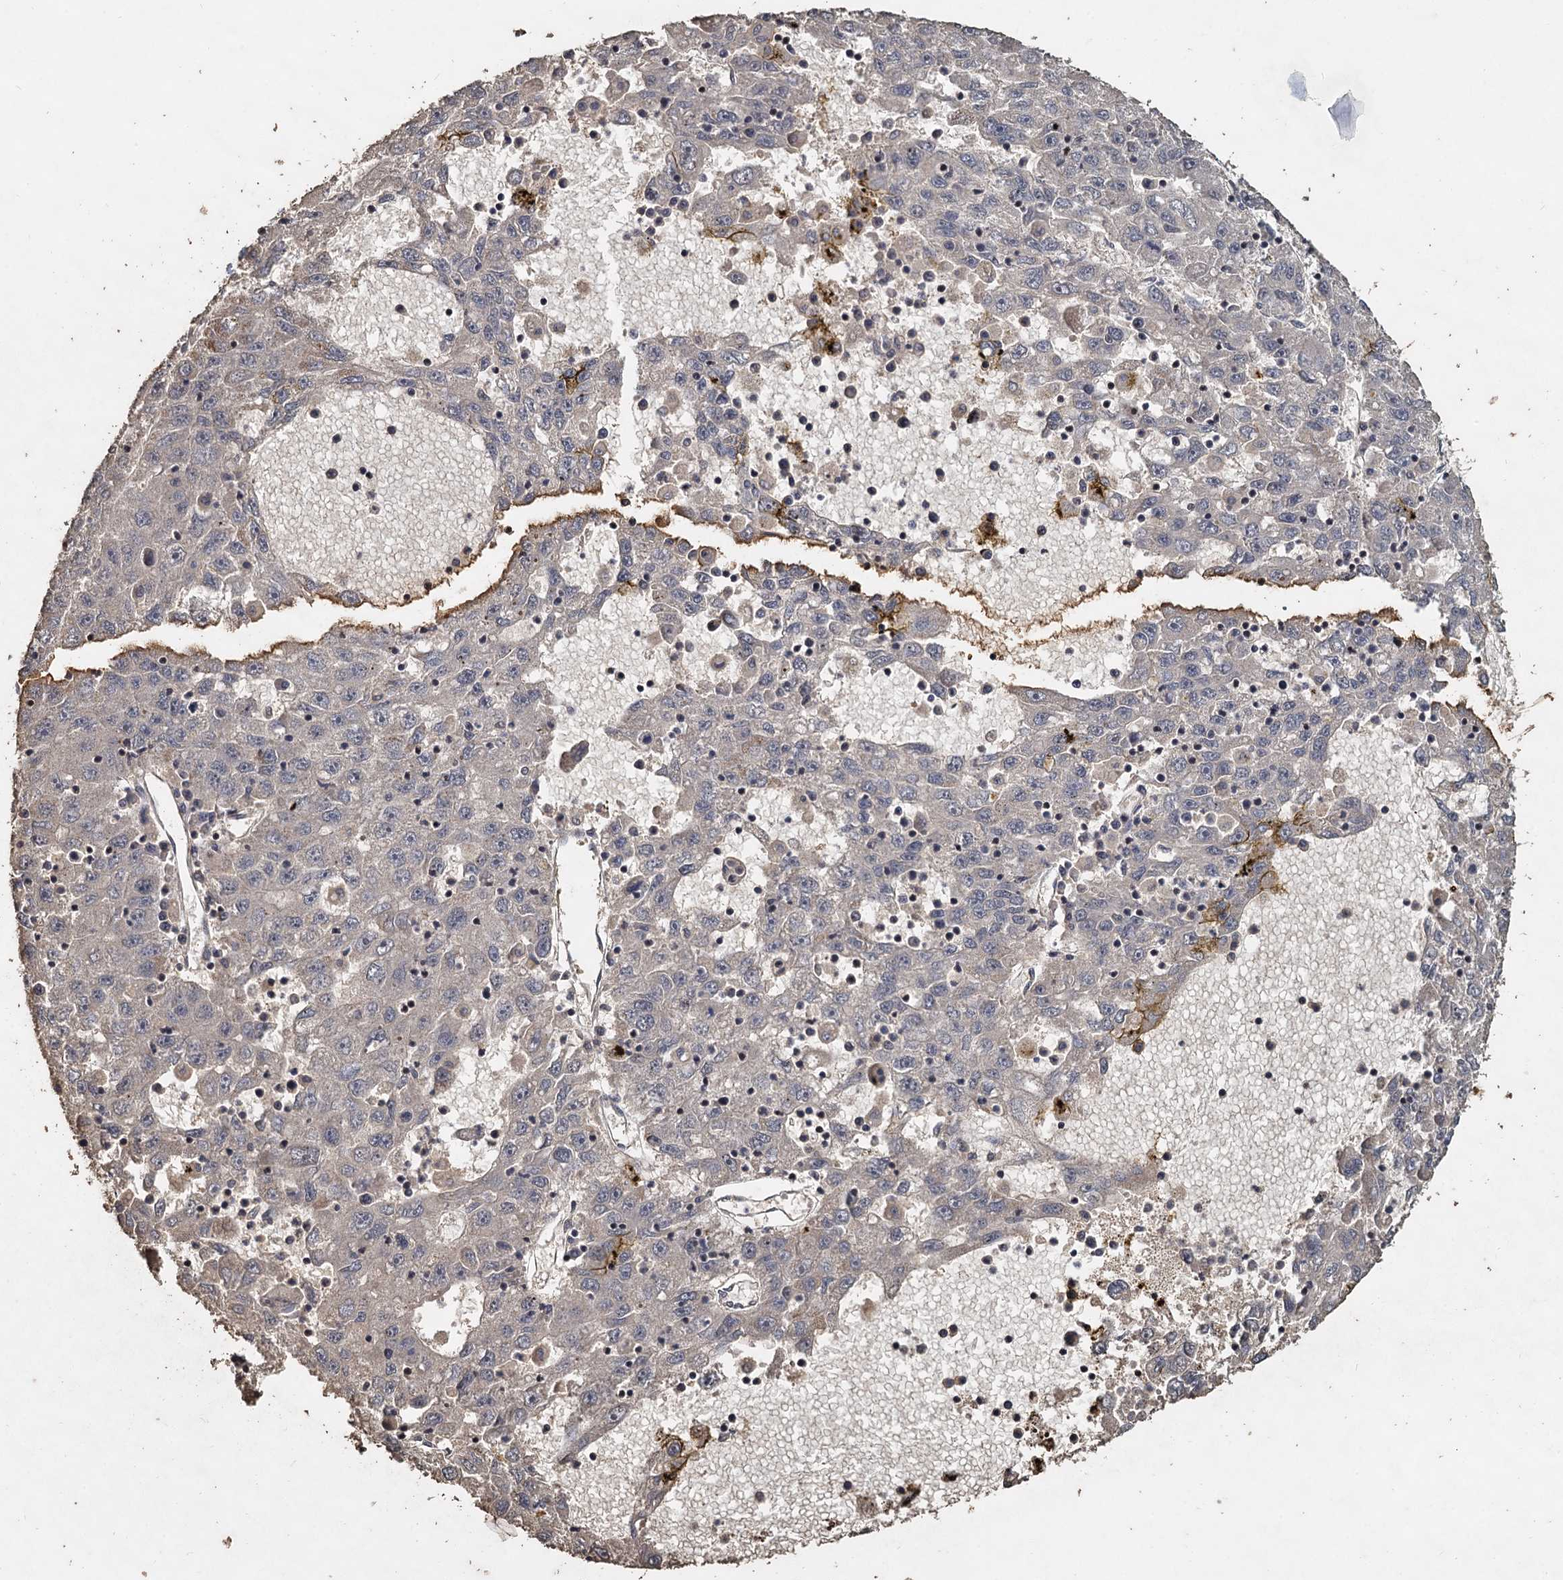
{"staining": {"intensity": "negative", "quantity": "none", "location": "none"}, "tissue": "liver cancer", "cell_type": "Tumor cells", "image_type": "cancer", "snomed": [{"axis": "morphology", "description": "Carcinoma, Hepatocellular, NOS"}, {"axis": "topography", "description": "Liver"}], "caption": "Immunohistochemistry (IHC) of liver cancer demonstrates no staining in tumor cells.", "gene": "CCDC61", "patient": {"sex": "male", "age": 49}}